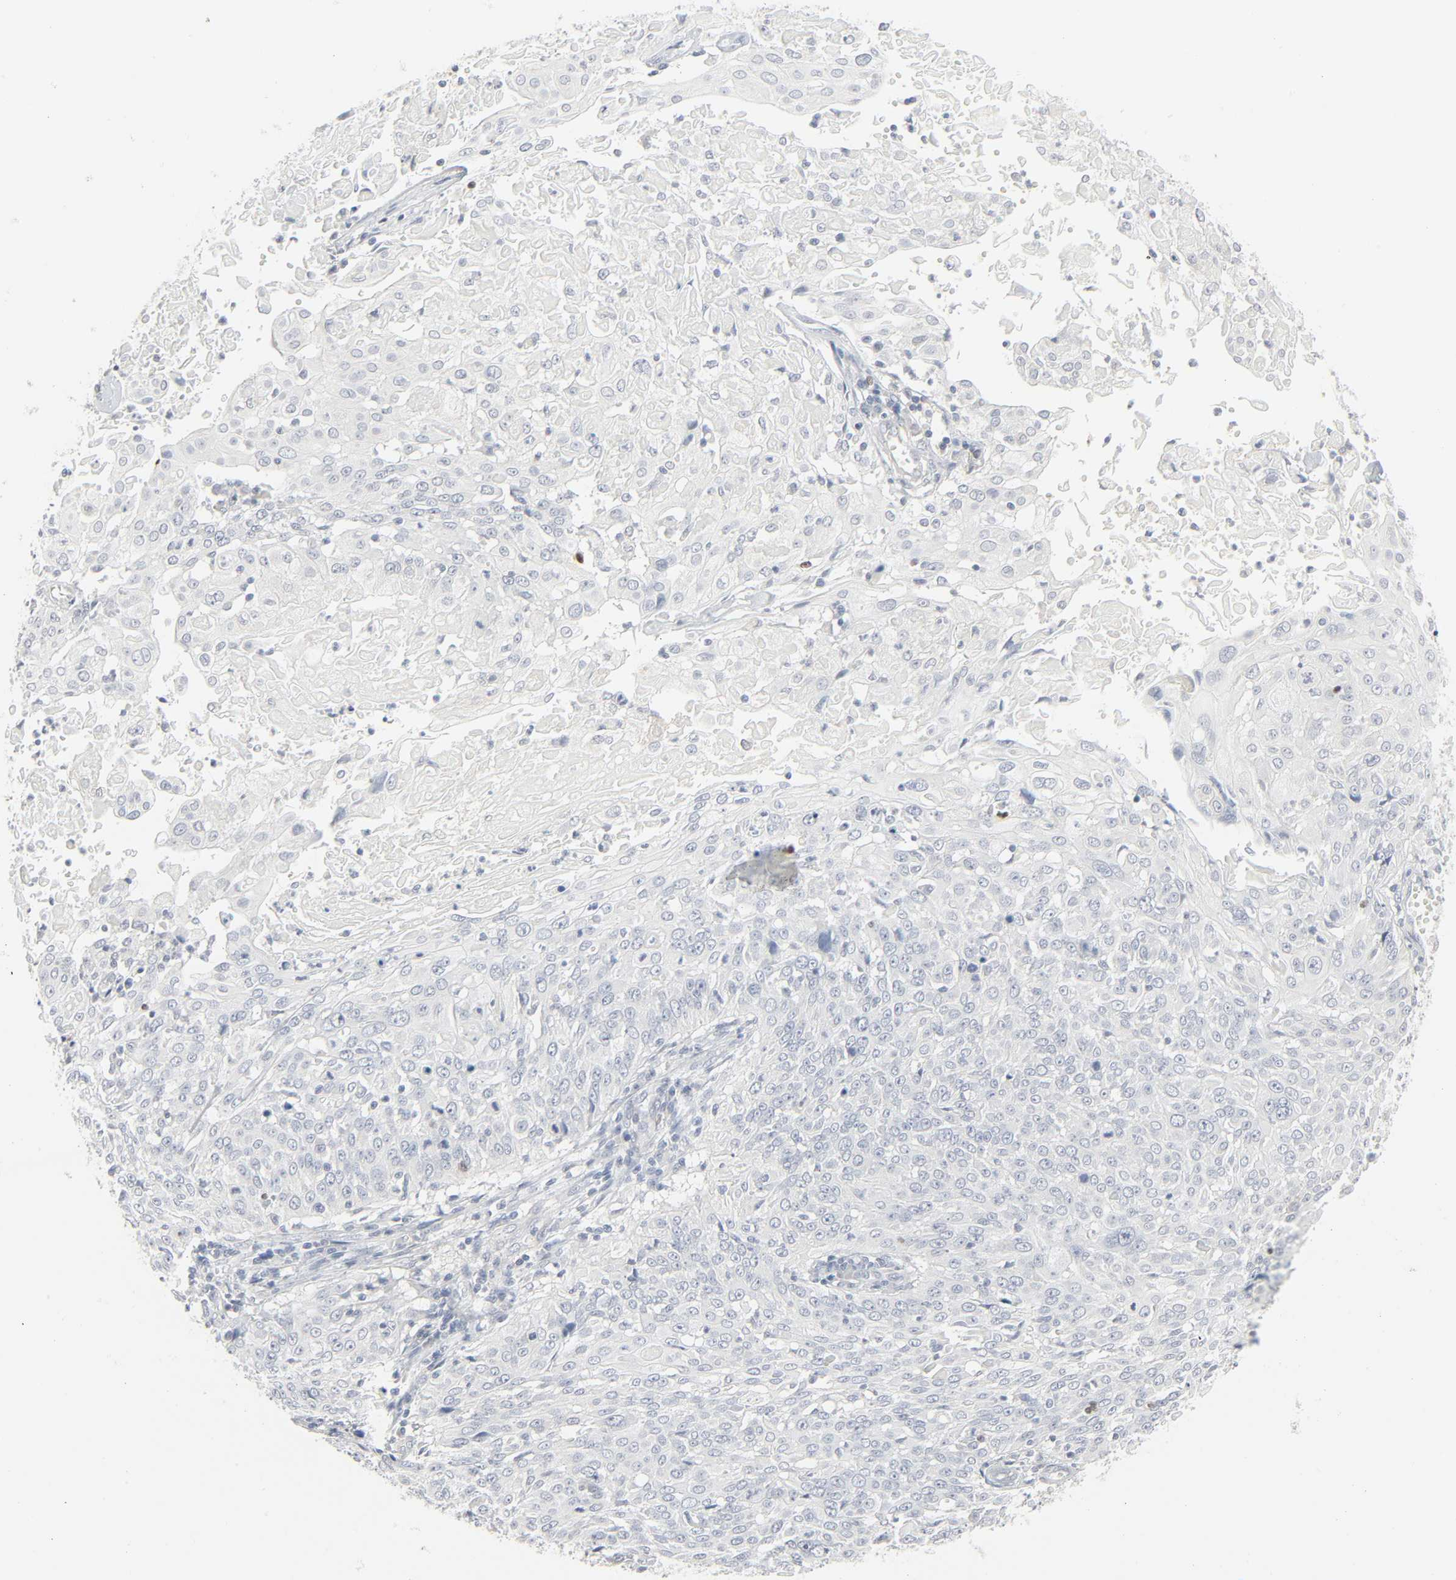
{"staining": {"intensity": "negative", "quantity": "none", "location": "none"}, "tissue": "cervical cancer", "cell_type": "Tumor cells", "image_type": "cancer", "snomed": [{"axis": "morphology", "description": "Squamous cell carcinoma, NOS"}, {"axis": "topography", "description": "Cervix"}], "caption": "The photomicrograph demonstrates no significant positivity in tumor cells of cervical cancer (squamous cell carcinoma).", "gene": "ZBTB16", "patient": {"sex": "female", "age": 39}}